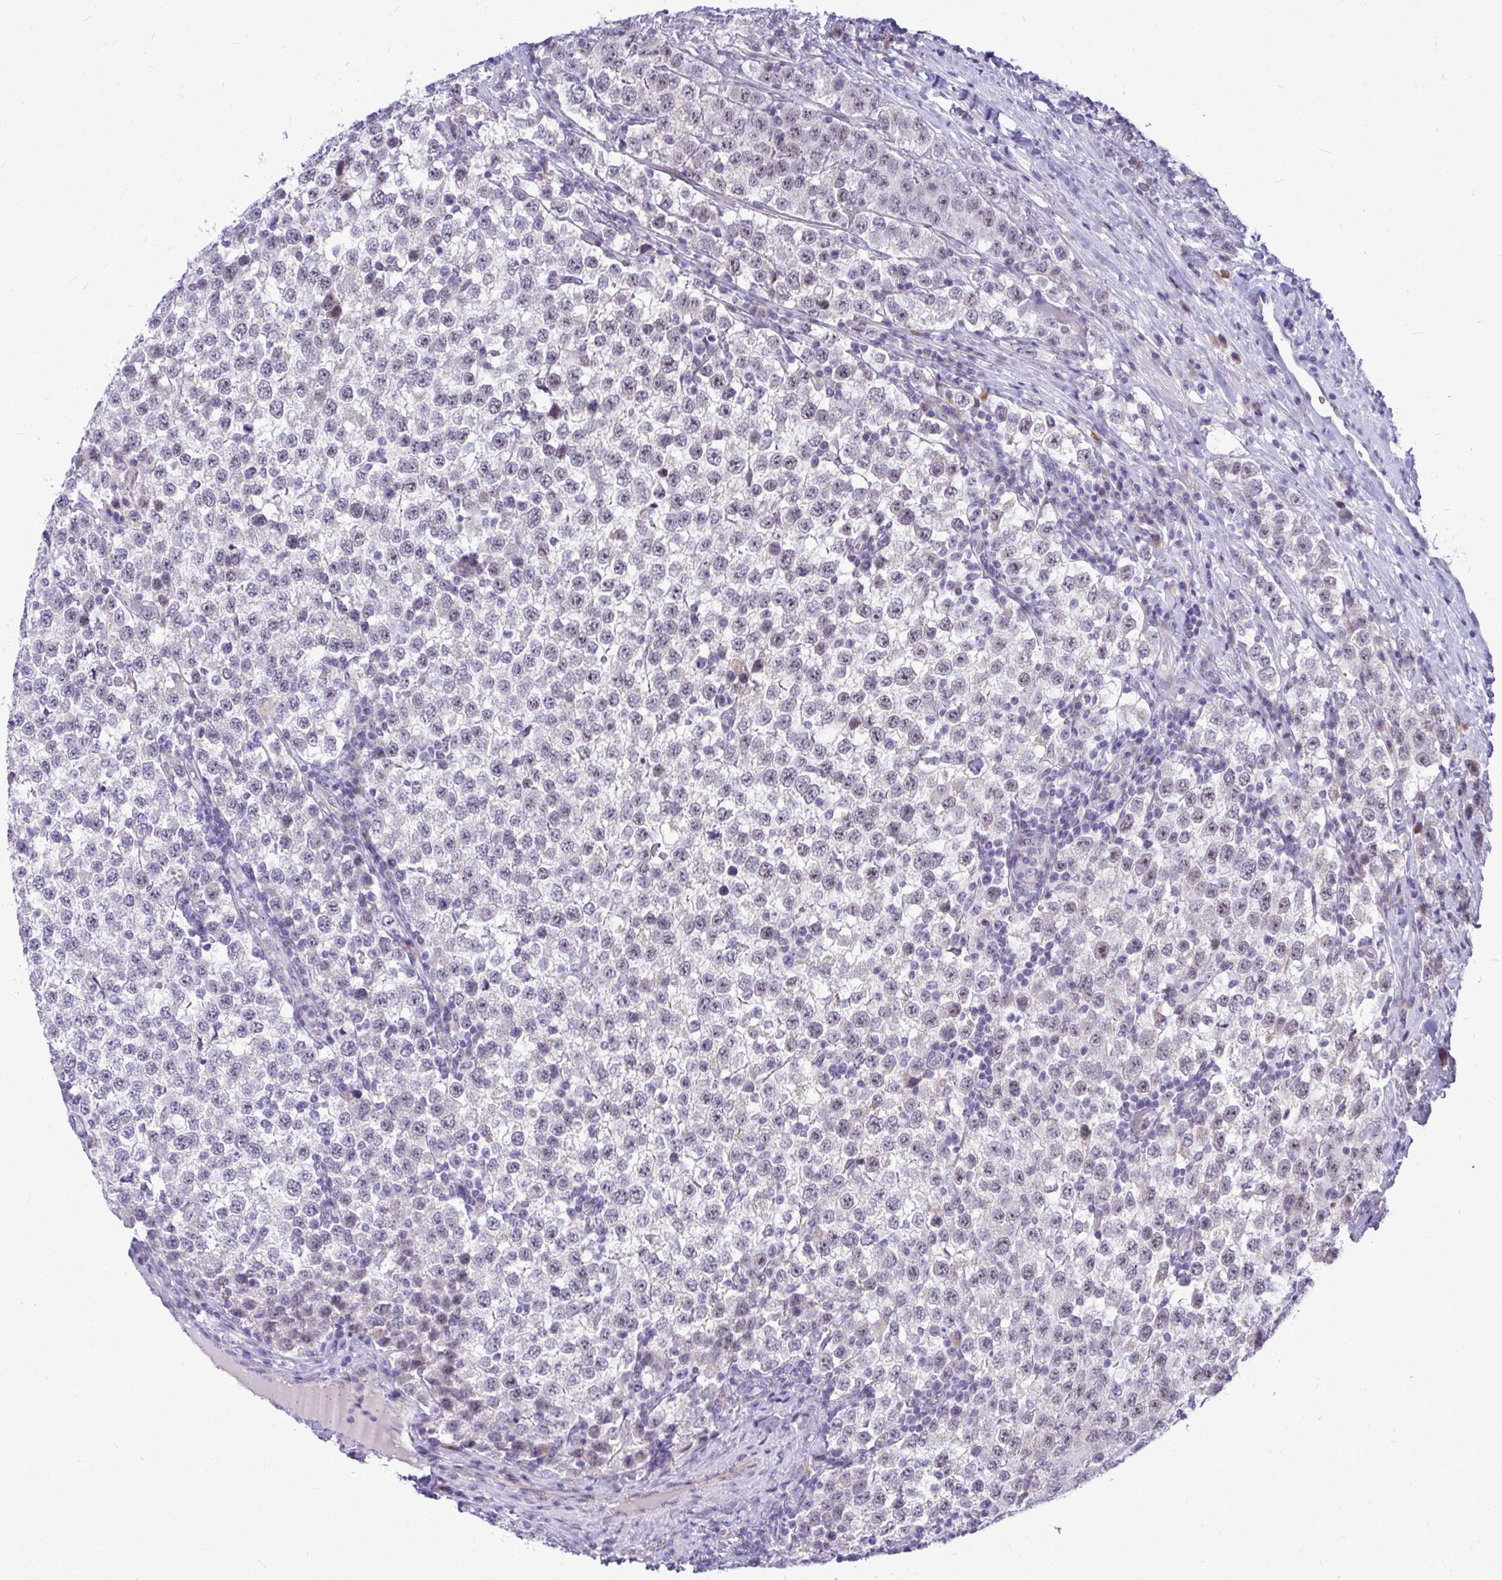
{"staining": {"intensity": "weak", "quantity": "25%-75%", "location": "nuclear"}, "tissue": "testis cancer", "cell_type": "Tumor cells", "image_type": "cancer", "snomed": [{"axis": "morphology", "description": "Seminoma, NOS"}, {"axis": "topography", "description": "Testis"}], "caption": "There is low levels of weak nuclear staining in tumor cells of seminoma (testis), as demonstrated by immunohistochemical staining (brown color).", "gene": "ZSCAN25", "patient": {"sex": "male", "age": 34}}